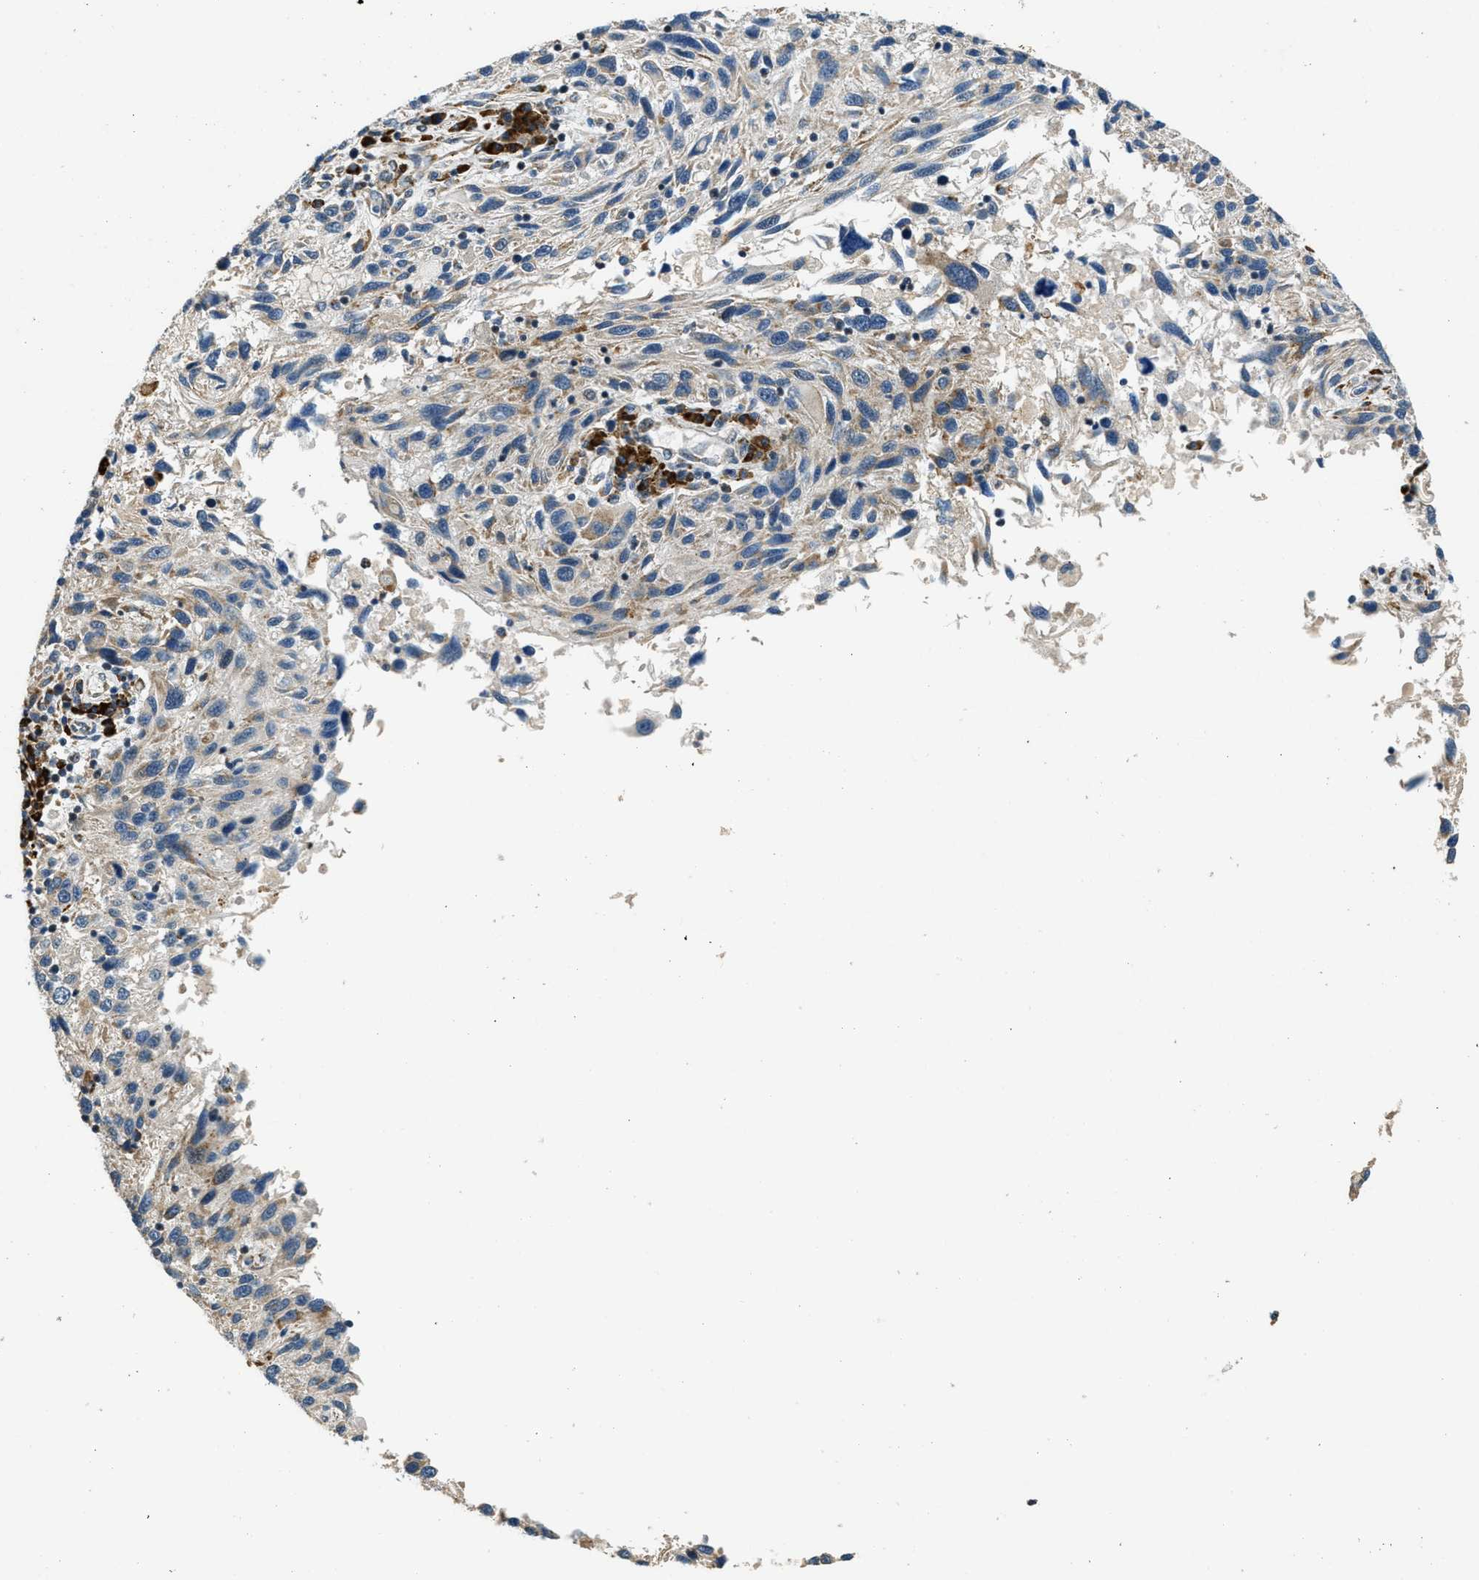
{"staining": {"intensity": "negative", "quantity": "none", "location": "none"}, "tissue": "melanoma", "cell_type": "Tumor cells", "image_type": "cancer", "snomed": [{"axis": "morphology", "description": "Malignant melanoma, NOS"}, {"axis": "topography", "description": "Skin"}], "caption": "Immunohistochemistry (IHC) micrograph of neoplastic tissue: human melanoma stained with DAB (3,3'-diaminobenzidine) displays no significant protein staining in tumor cells.", "gene": "HERC2", "patient": {"sex": "male", "age": 53}}